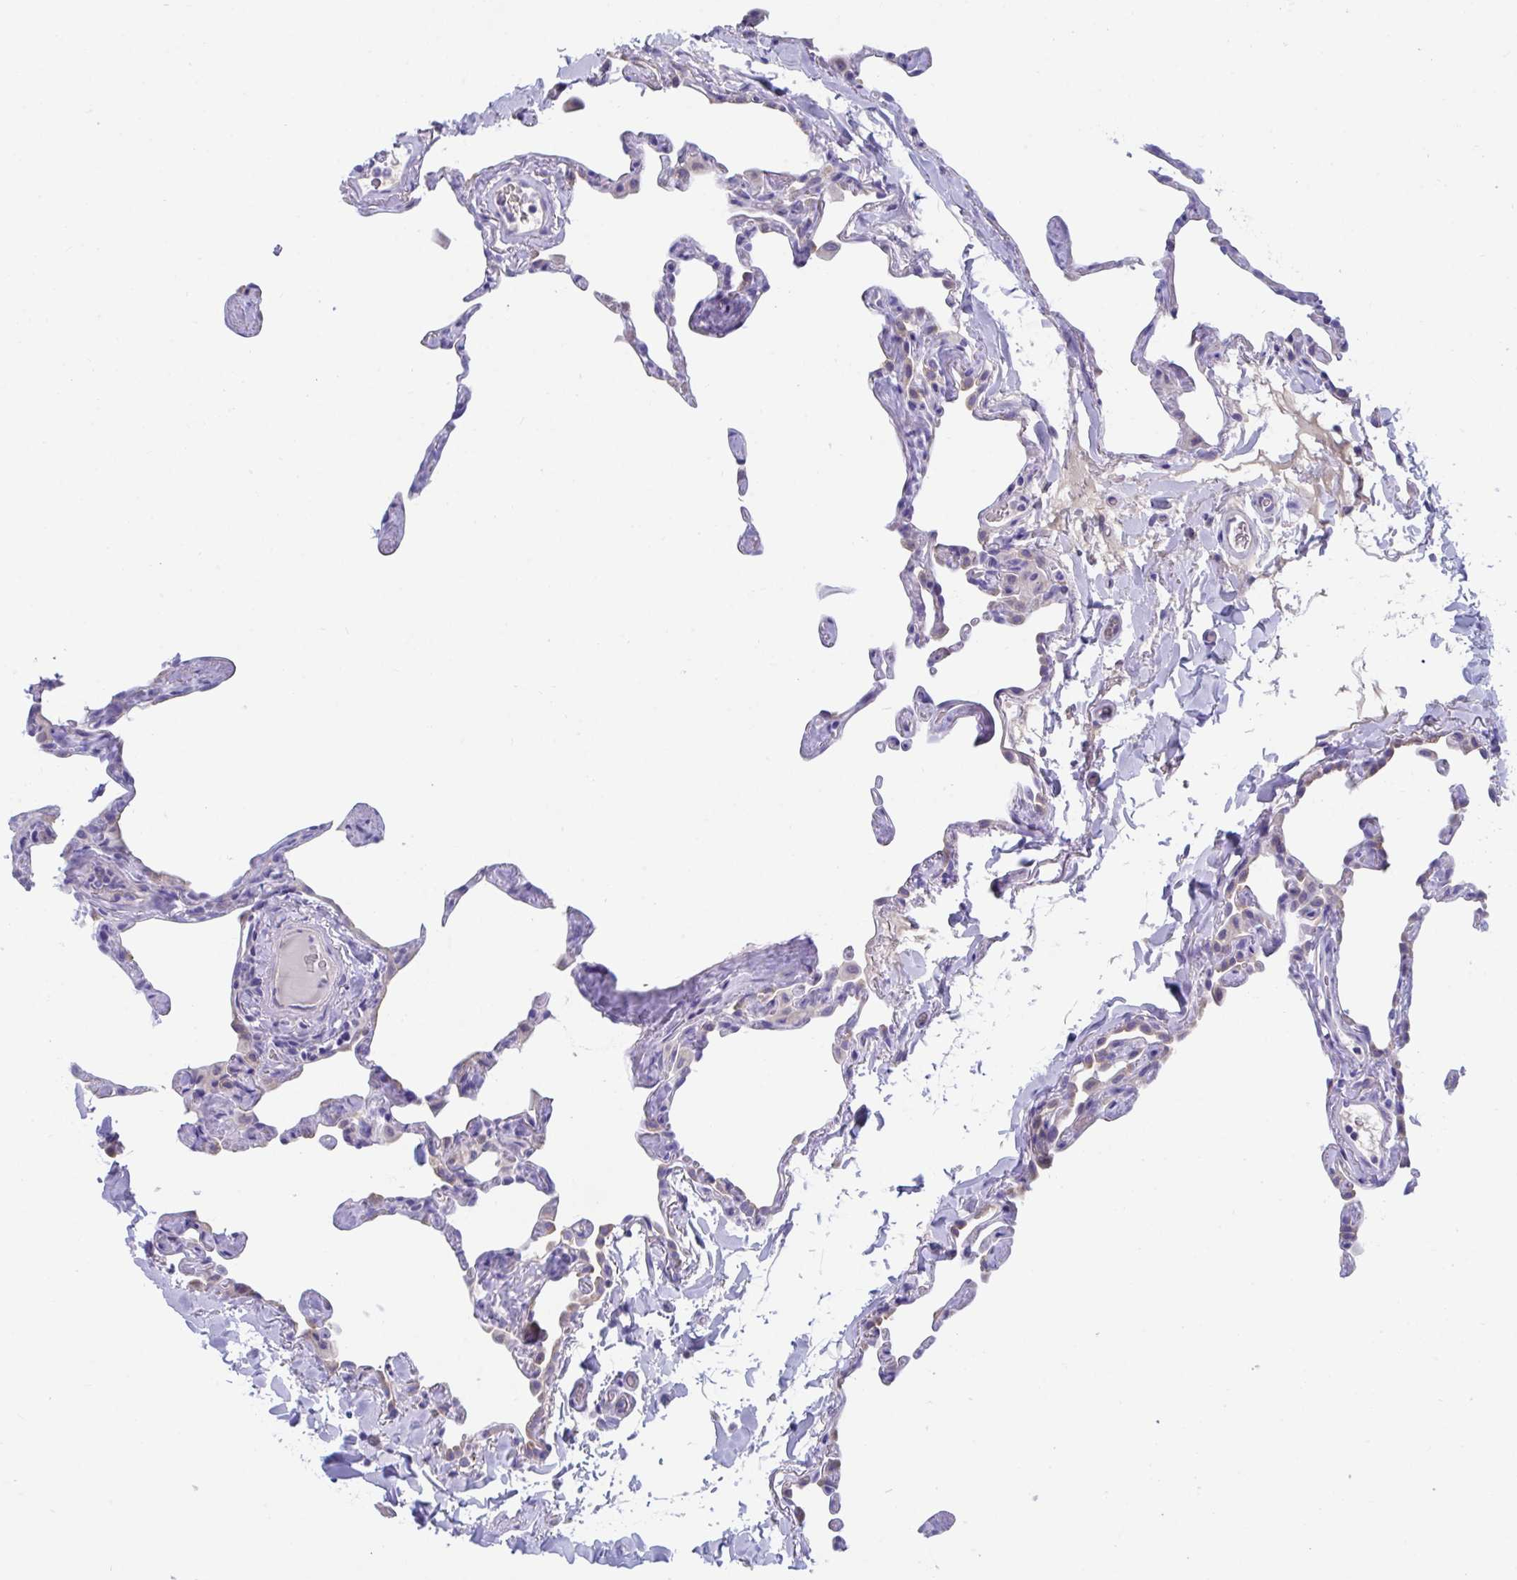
{"staining": {"intensity": "moderate", "quantity": "<25%", "location": "cytoplasmic/membranous"}, "tissue": "lung", "cell_type": "Alveolar cells", "image_type": "normal", "snomed": [{"axis": "morphology", "description": "Normal tissue, NOS"}, {"axis": "topography", "description": "Lung"}], "caption": "This histopathology image displays IHC staining of normal lung, with low moderate cytoplasmic/membranous expression in about <25% of alveolar cells.", "gene": "TTC30A", "patient": {"sex": "male", "age": 65}}